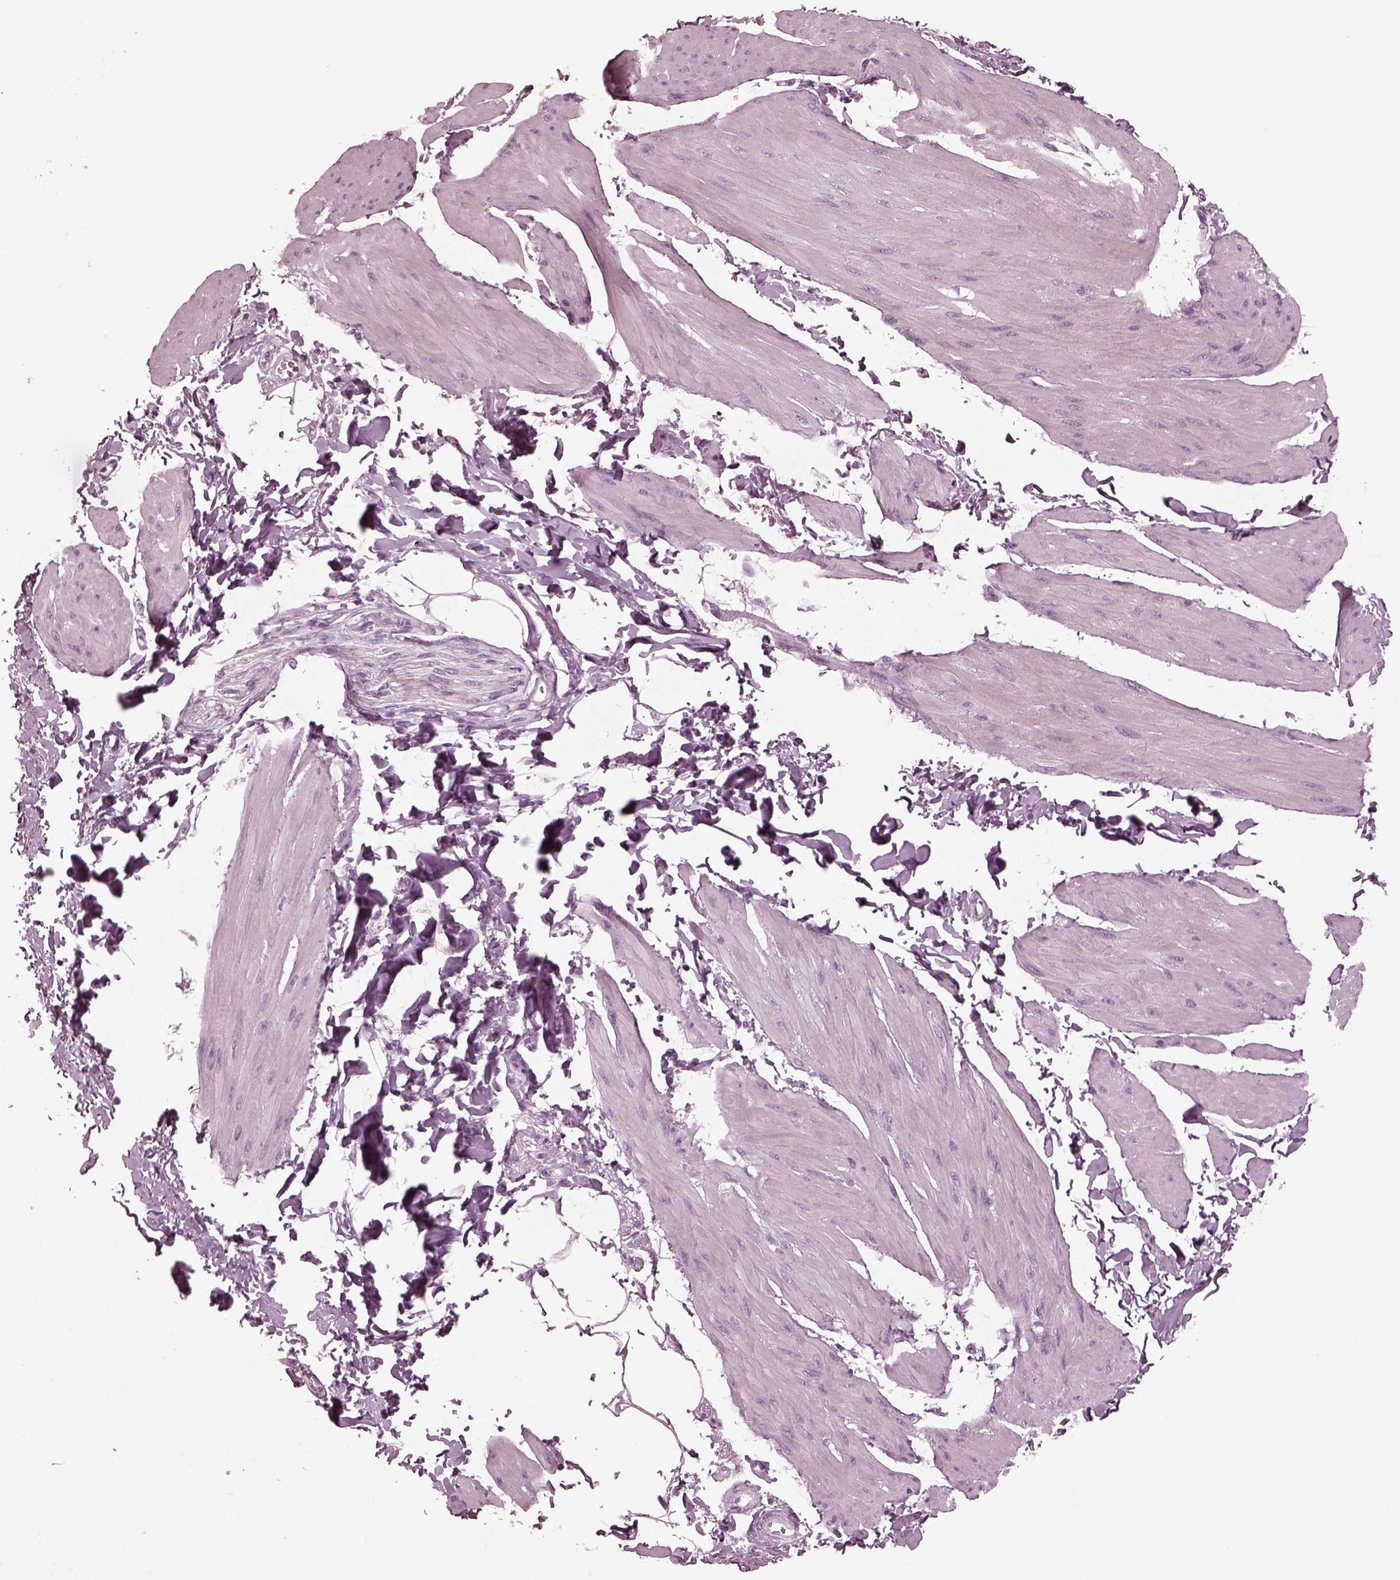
{"staining": {"intensity": "negative", "quantity": "none", "location": "none"}, "tissue": "smooth muscle", "cell_type": "Smooth muscle cells", "image_type": "normal", "snomed": [{"axis": "morphology", "description": "Normal tissue, NOS"}, {"axis": "topography", "description": "Adipose tissue"}, {"axis": "topography", "description": "Smooth muscle"}, {"axis": "topography", "description": "Peripheral nerve tissue"}], "caption": "The immunohistochemistry (IHC) photomicrograph has no significant staining in smooth muscle cells of smooth muscle. (DAB (3,3'-diaminobenzidine) IHC visualized using brightfield microscopy, high magnification).", "gene": "GRM6", "patient": {"sex": "male", "age": 83}}